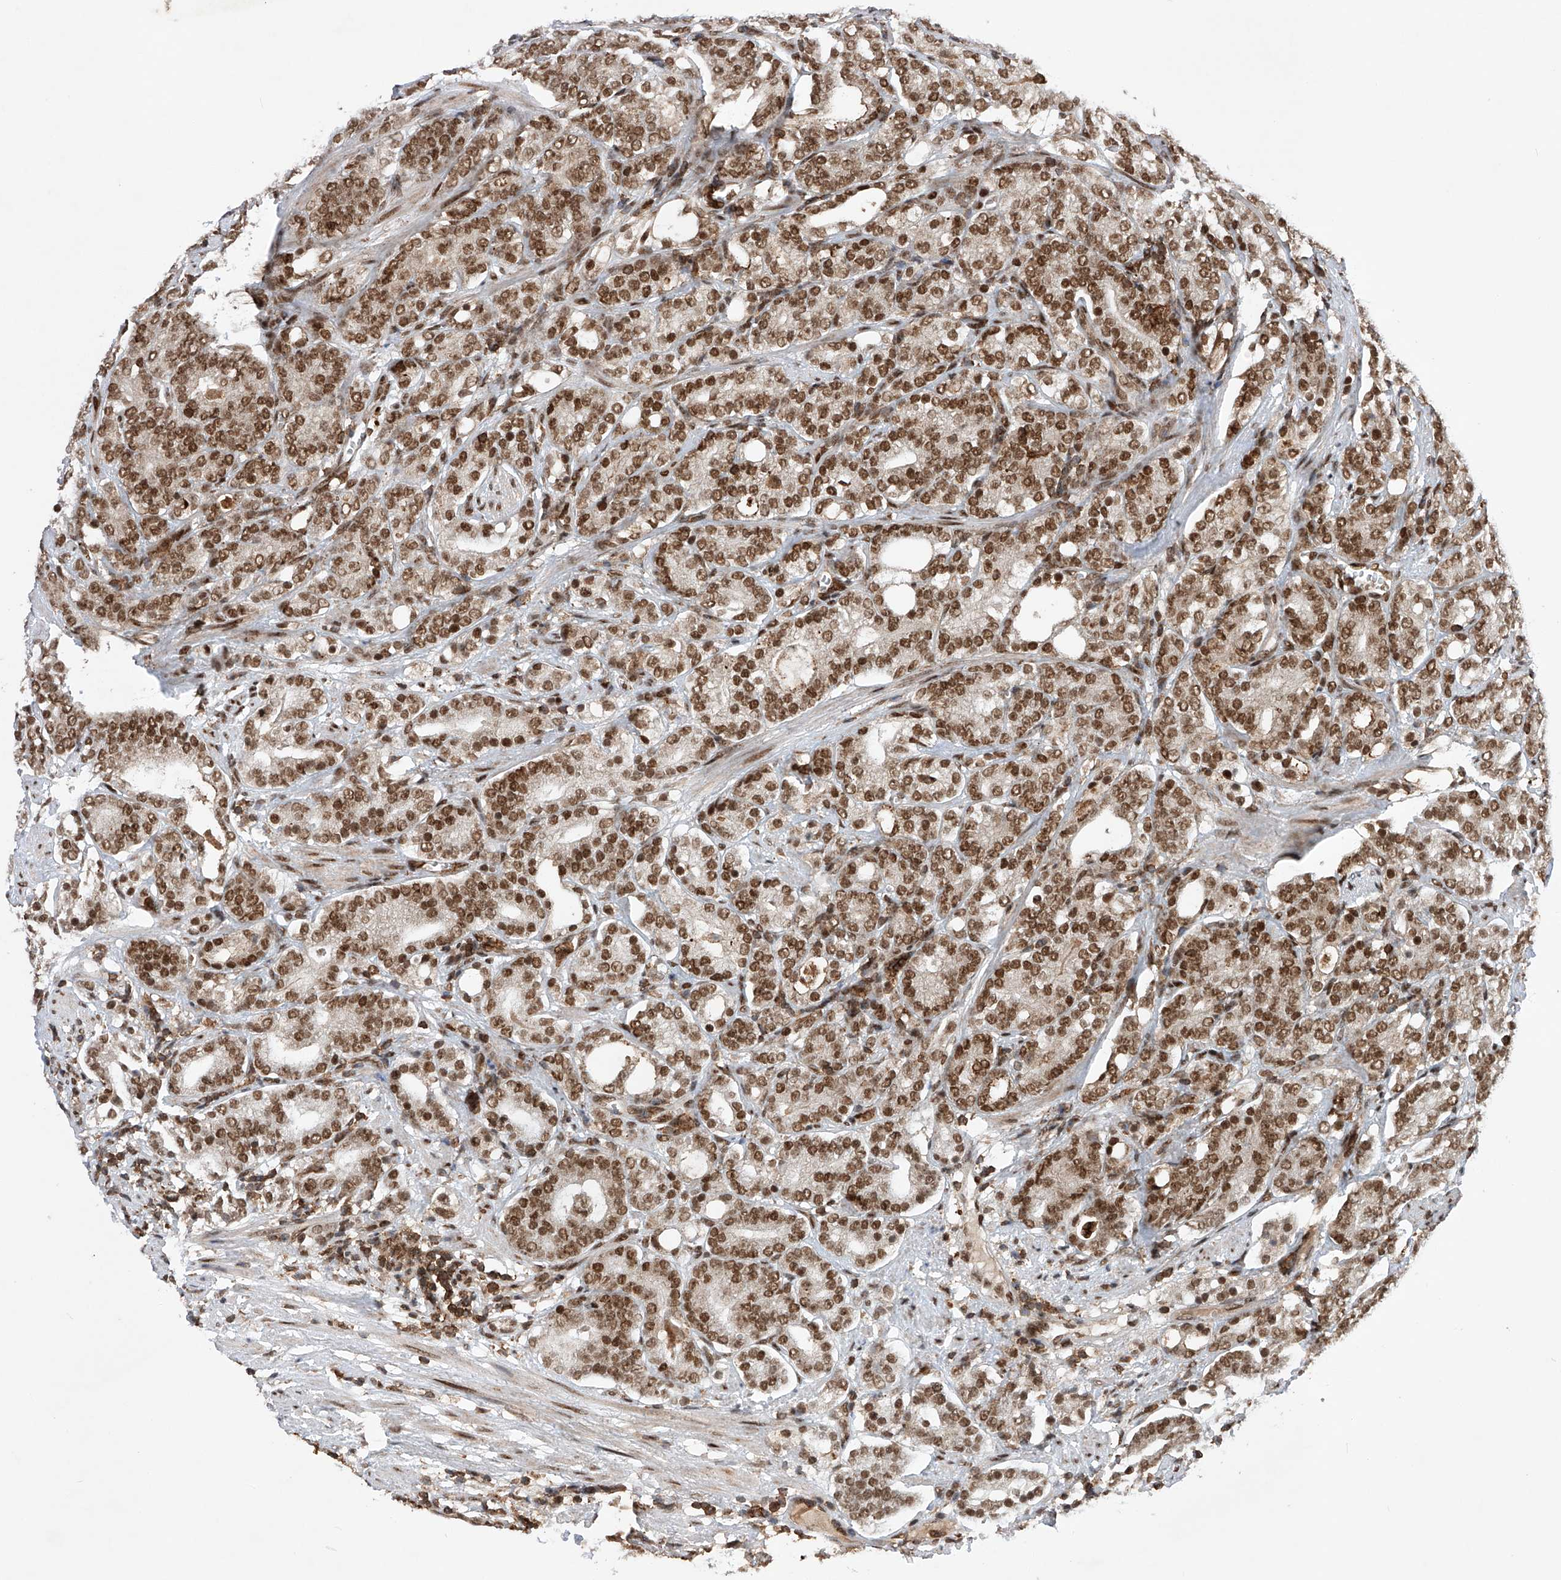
{"staining": {"intensity": "moderate", "quantity": ">75%", "location": "nuclear"}, "tissue": "prostate cancer", "cell_type": "Tumor cells", "image_type": "cancer", "snomed": [{"axis": "morphology", "description": "Adenocarcinoma, High grade"}, {"axis": "topography", "description": "Prostate"}], "caption": "This image exhibits prostate cancer stained with IHC to label a protein in brown. The nuclear of tumor cells show moderate positivity for the protein. Nuclei are counter-stained blue.", "gene": "ZNF280D", "patient": {"sex": "male", "age": 57}}